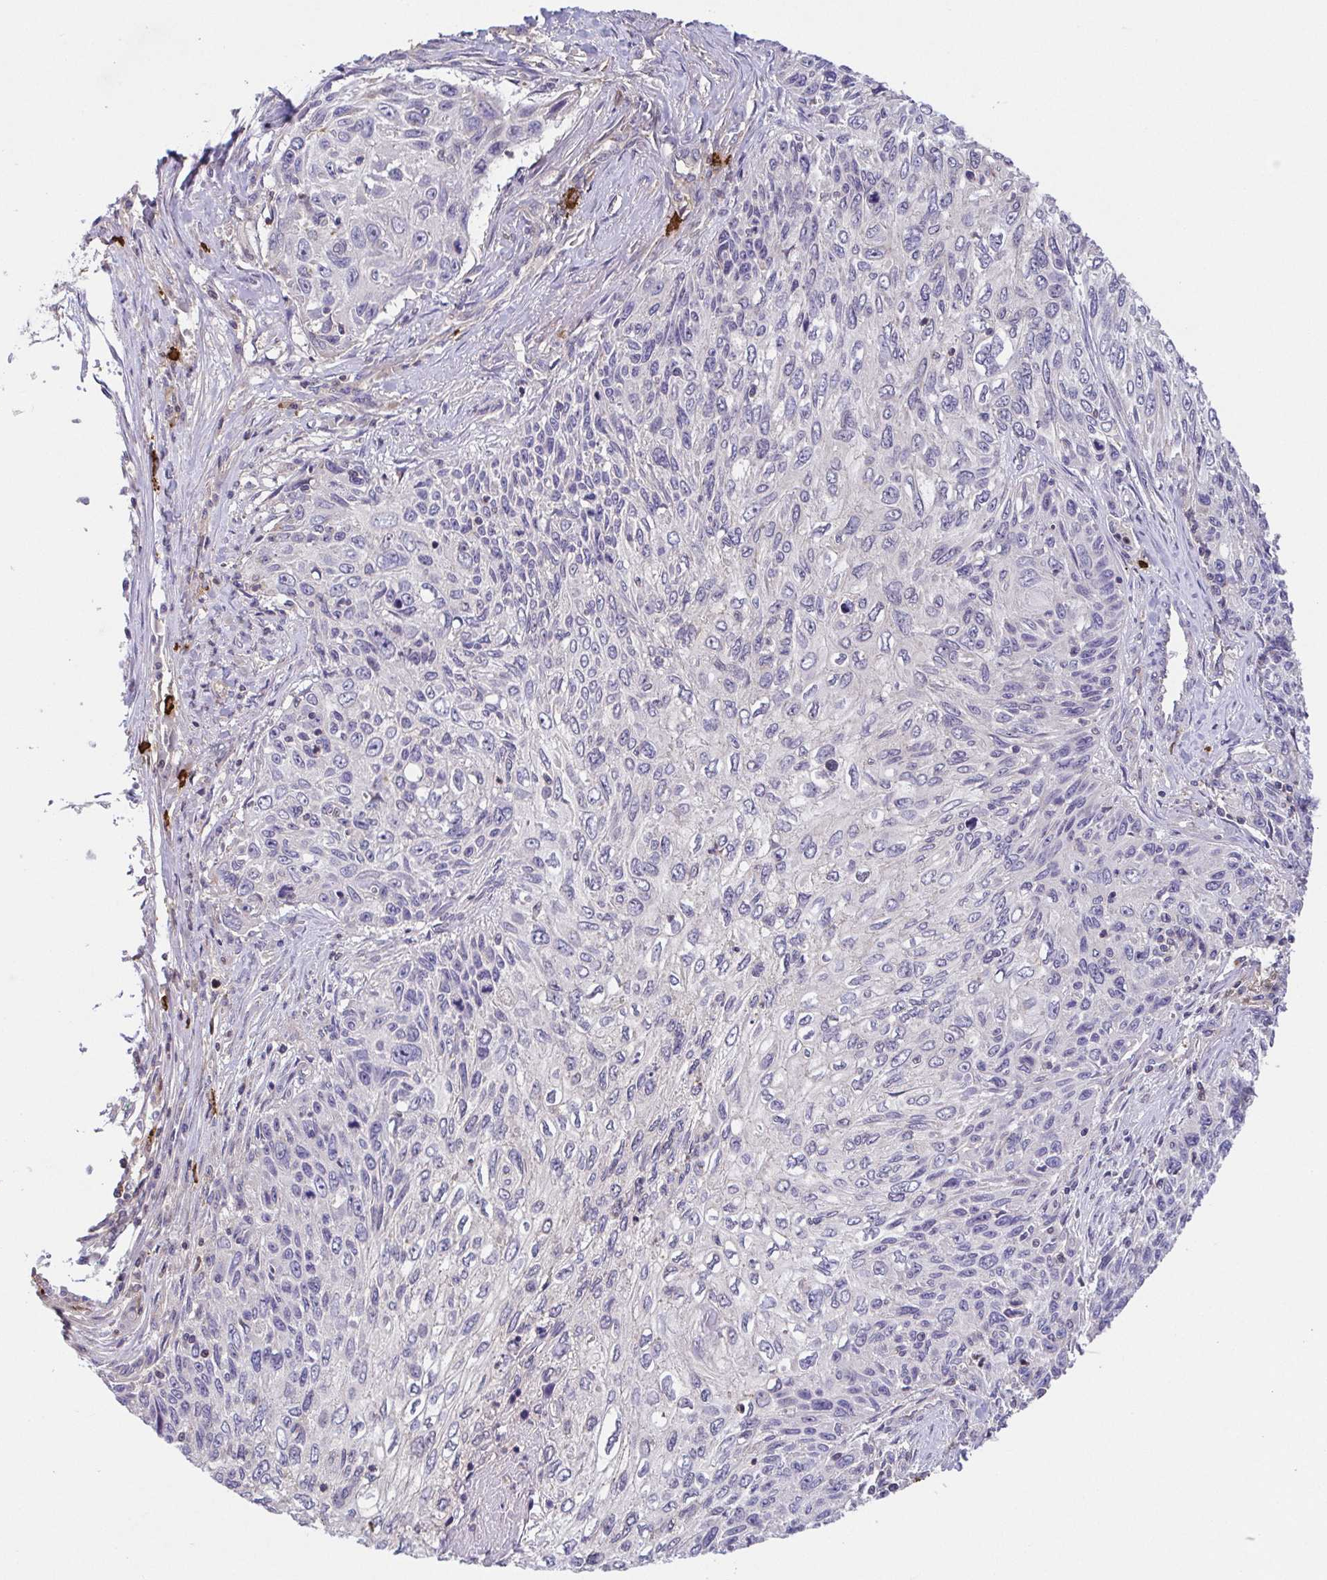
{"staining": {"intensity": "negative", "quantity": "none", "location": "none"}, "tissue": "skin cancer", "cell_type": "Tumor cells", "image_type": "cancer", "snomed": [{"axis": "morphology", "description": "Squamous cell carcinoma, NOS"}, {"axis": "topography", "description": "Skin"}], "caption": "Immunohistochemistry photomicrograph of neoplastic tissue: human skin cancer (squamous cell carcinoma) stained with DAB (3,3'-diaminobenzidine) shows no significant protein staining in tumor cells.", "gene": "PREPL", "patient": {"sex": "male", "age": 92}}